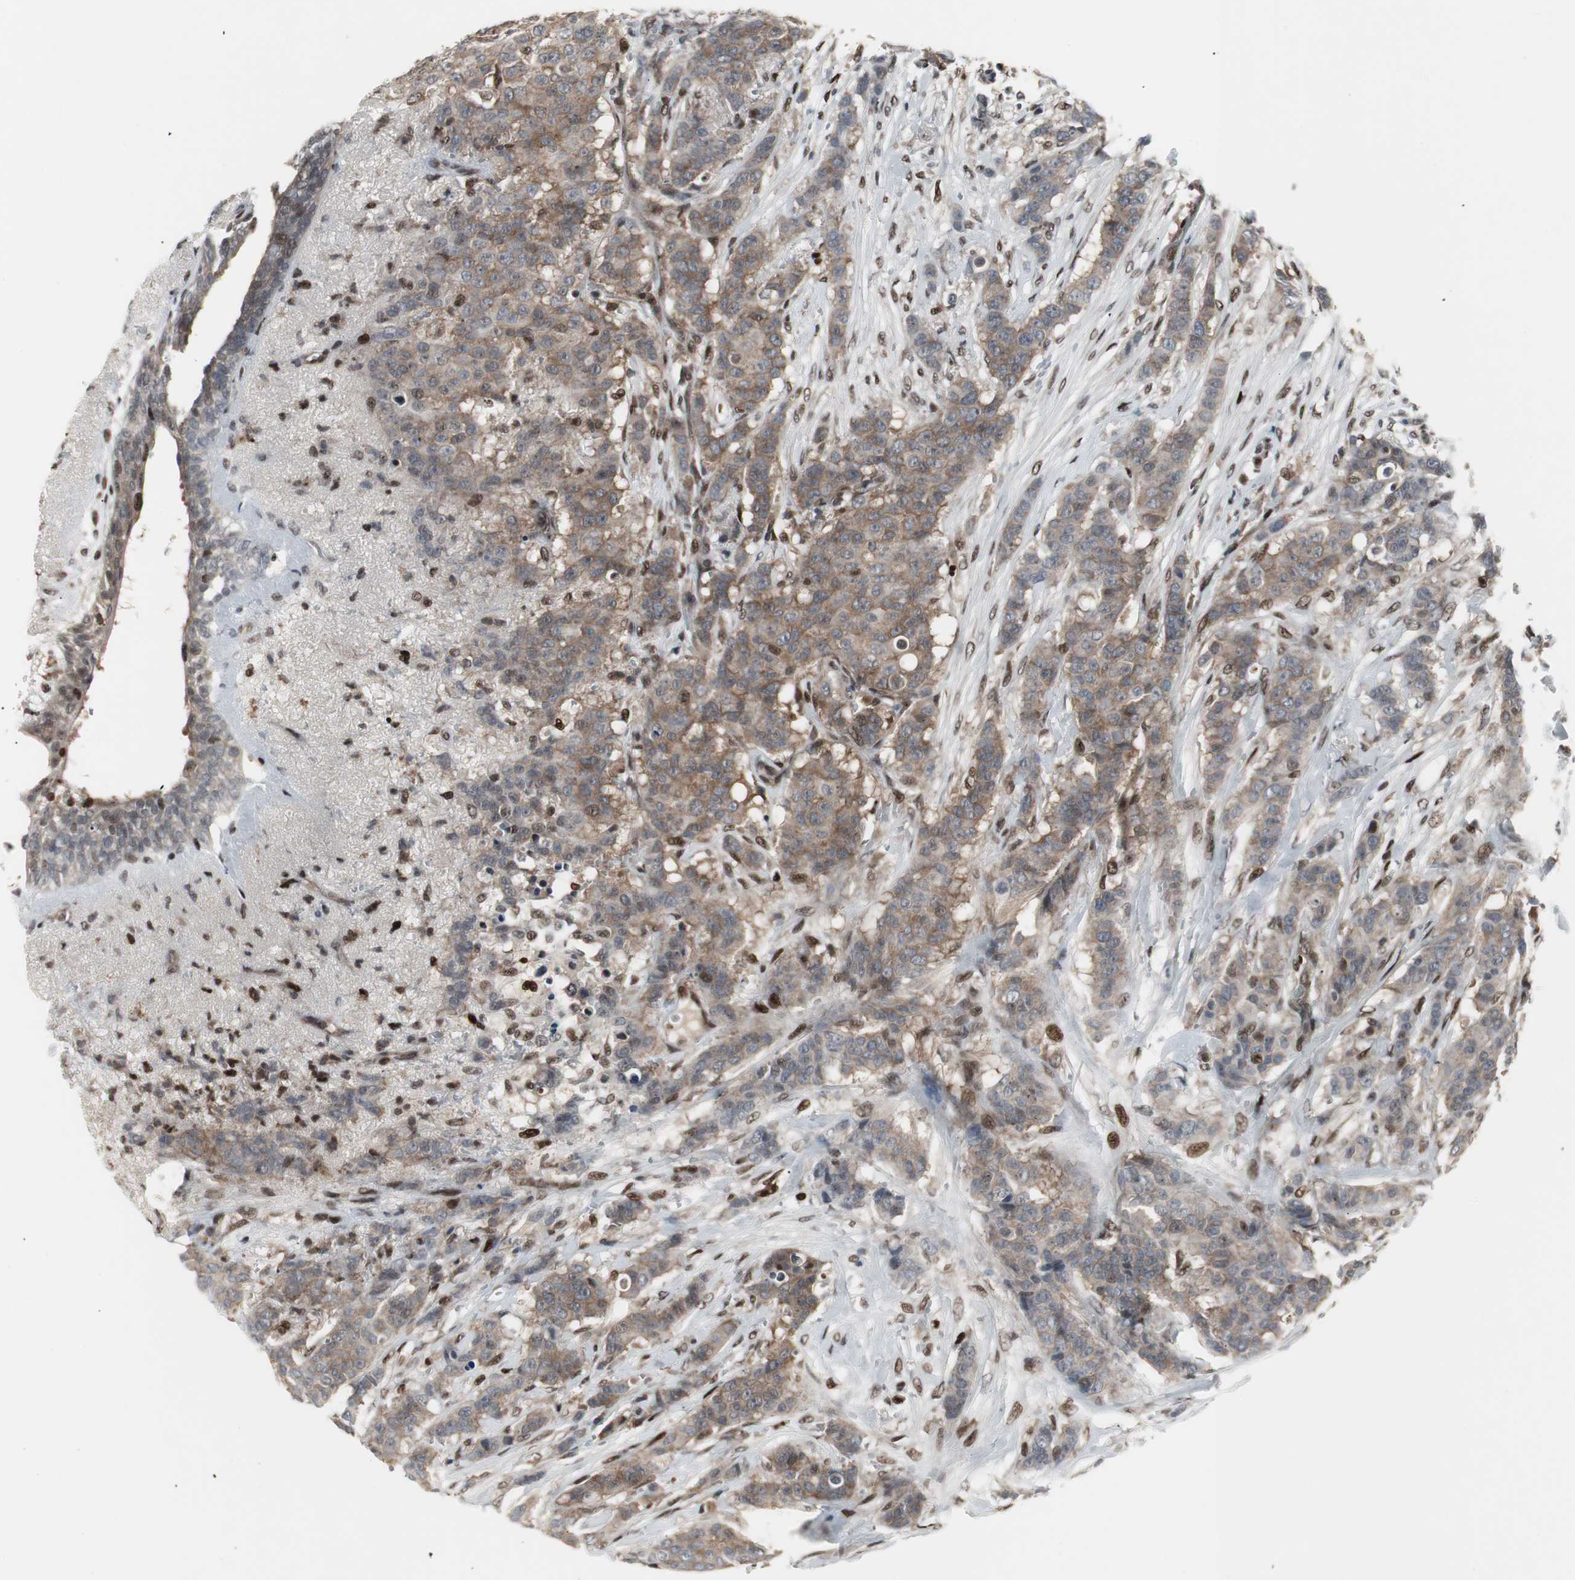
{"staining": {"intensity": "moderate", "quantity": ">75%", "location": "cytoplasmic/membranous"}, "tissue": "breast cancer", "cell_type": "Tumor cells", "image_type": "cancer", "snomed": [{"axis": "morphology", "description": "Duct carcinoma"}, {"axis": "topography", "description": "Breast"}], "caption": "DAB immunohistochemical staining of infiltrating ductal carcinoma (breast) demonstrates moderate cytoplasmic/membranous protein expression in about >75% of tumor cells.", "gene": "GRK2", "patient": {"sex": "female", "age": 40}}